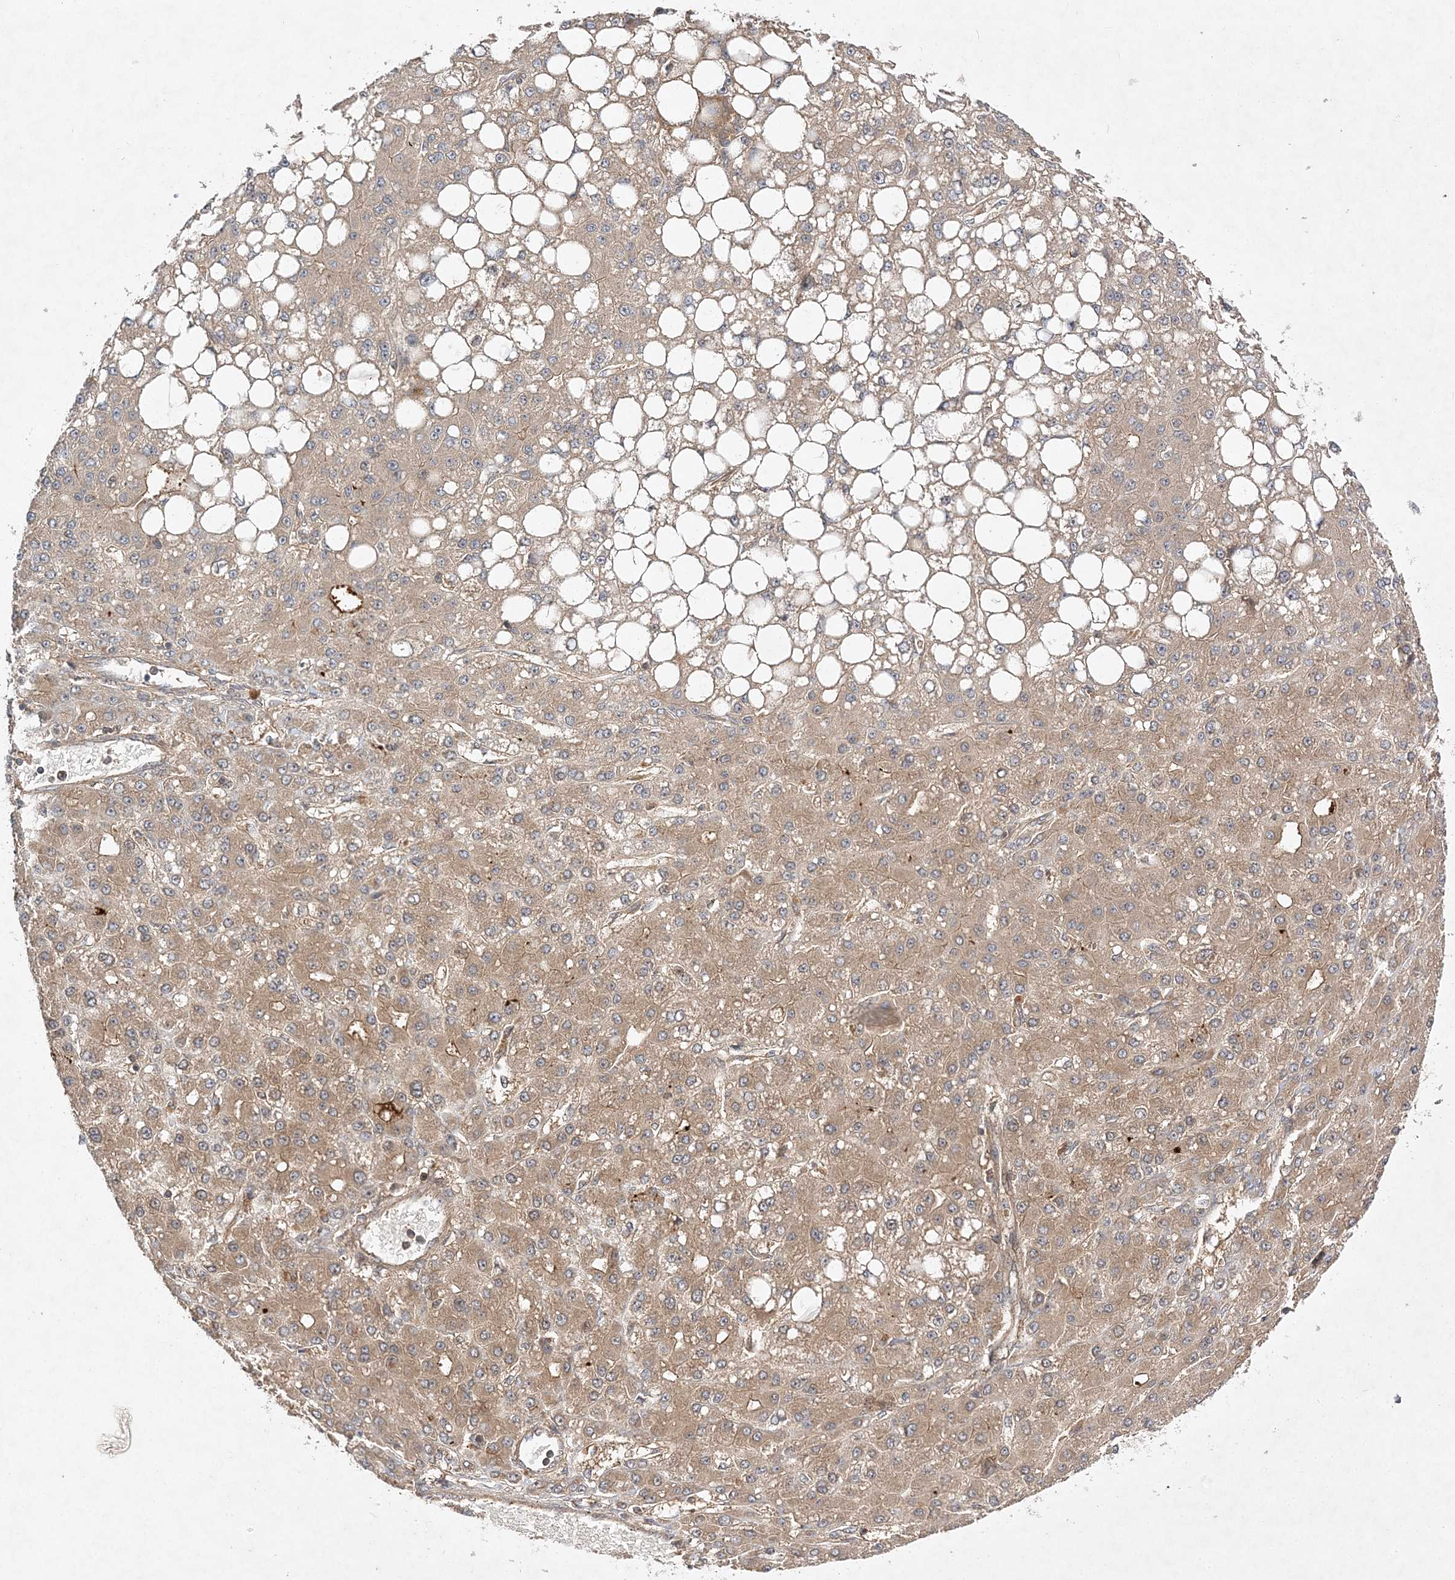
{"staining": {"intensity": "moderate", "quantity": ">75%", "location": "cytoplasmic/membranous"}, "tissue": "liver cancer", "cell_type": "Tumor cells", "image_type": "cancer", "snomed": [{"axis": "morphology", "description": "Carcinoma, Hepatocellular, NOS"}, {"axis": "topography", "description": "Liver"}], "caption": "The image exhibits immunohistochemical staining of liver cancer (hepatocellular carcinoma). There is moderate cytoplasmic/membranous expression is present in about >75% of tumor cells.", "gene": "TMEM9B", "patient": {"sex": "male", "age": 67}}